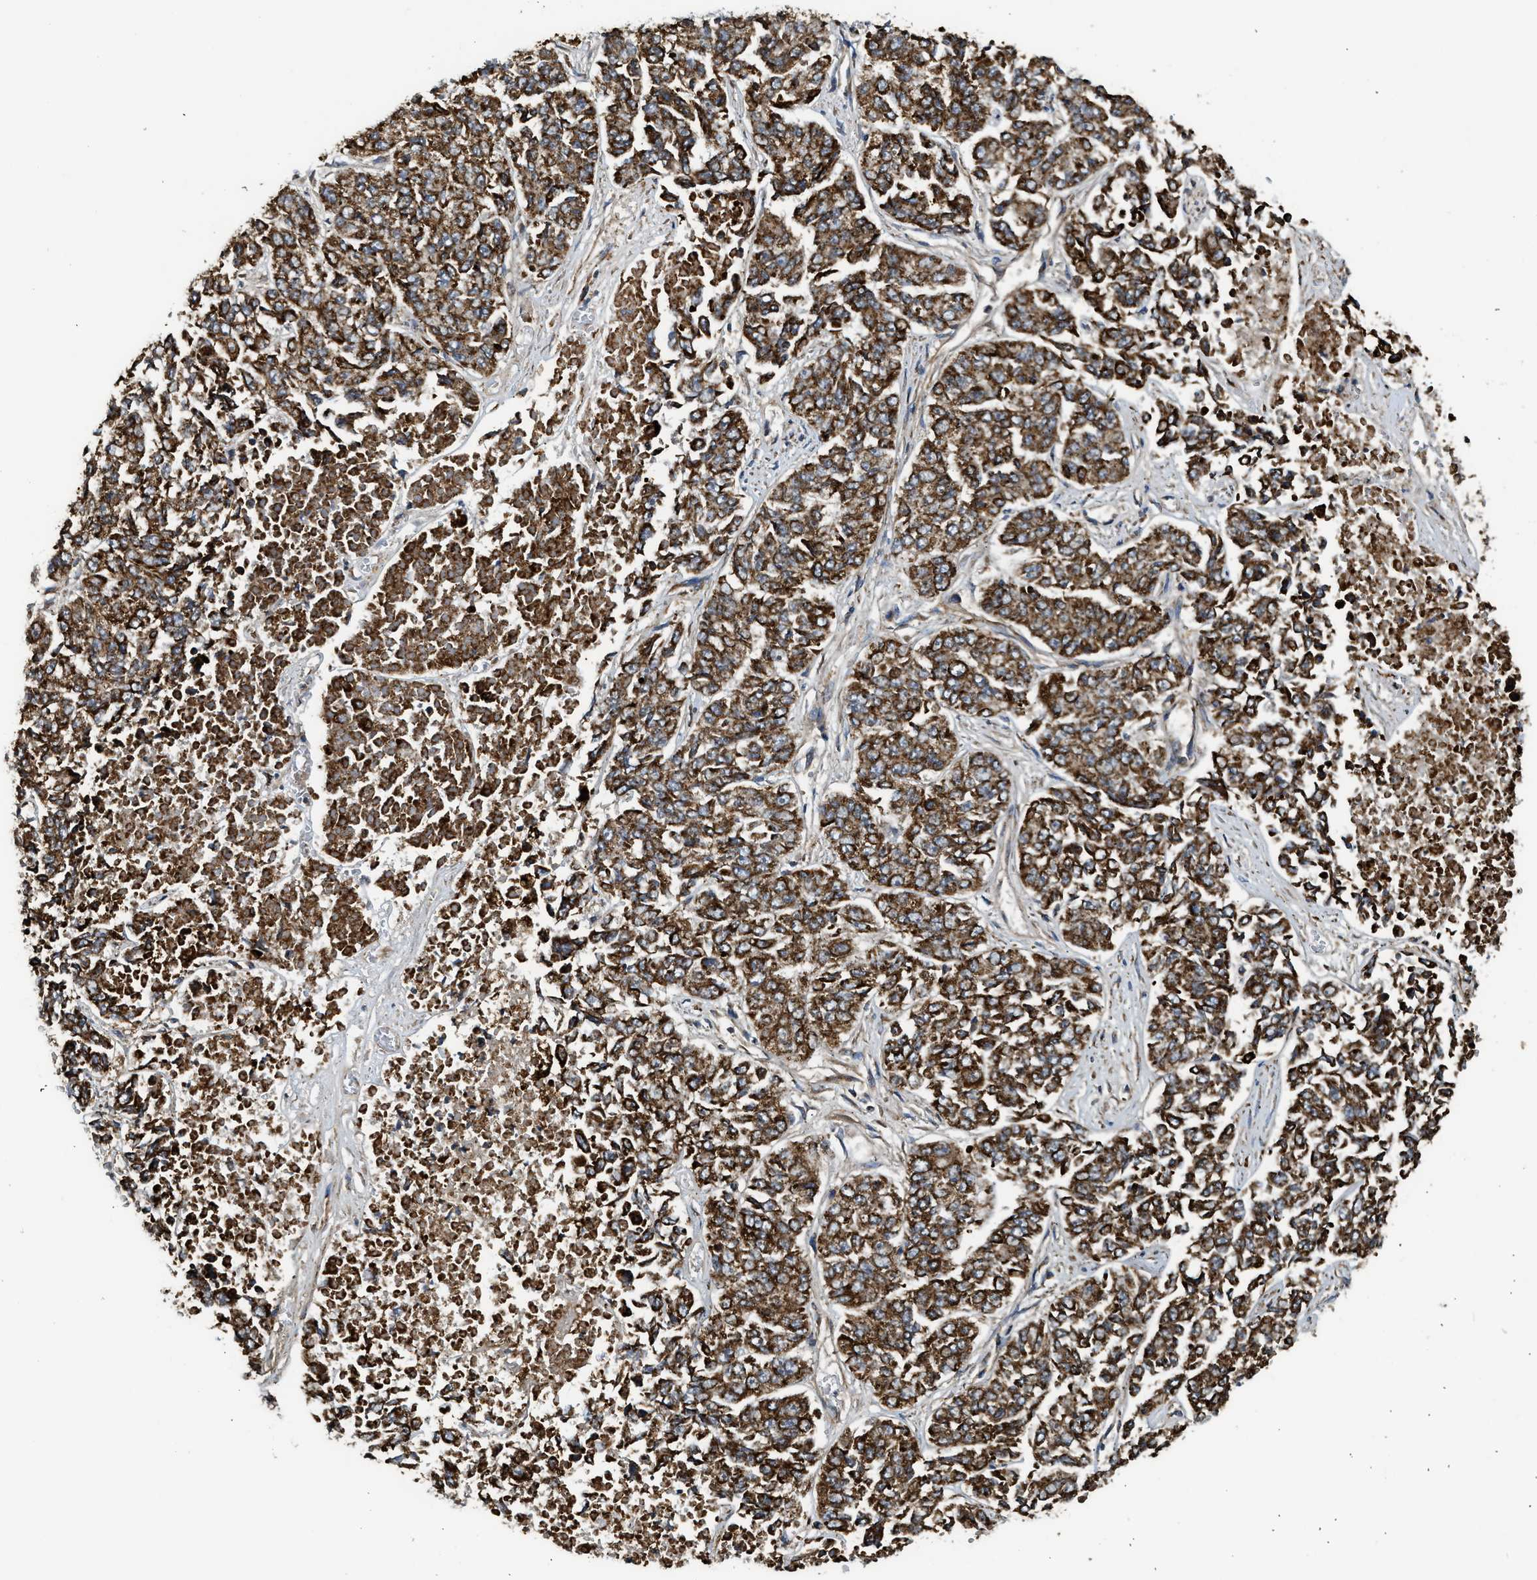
{"staining": {"intensity": "strong", "quantity": ">75%", "location": "cytoplasmic/membranous"}, "tissue": "lung cancer", "cell_type": "Tumor cells", "image_type": "cancer", "snomed": [{"axis": "morphology", "description": "Adenocarcinoma, NOS"}, {"axis": "topography", "description": "Lung"}], "caption": "About >75% of tumor cells in human lung cancer (adenocarcinoma) demonstrate strong cytoplasmic/membranous protein expression as visualized by brown immunohistochemical staining.", "gene": "STARD3", "patient": {"sex": "male", "age": 84}}